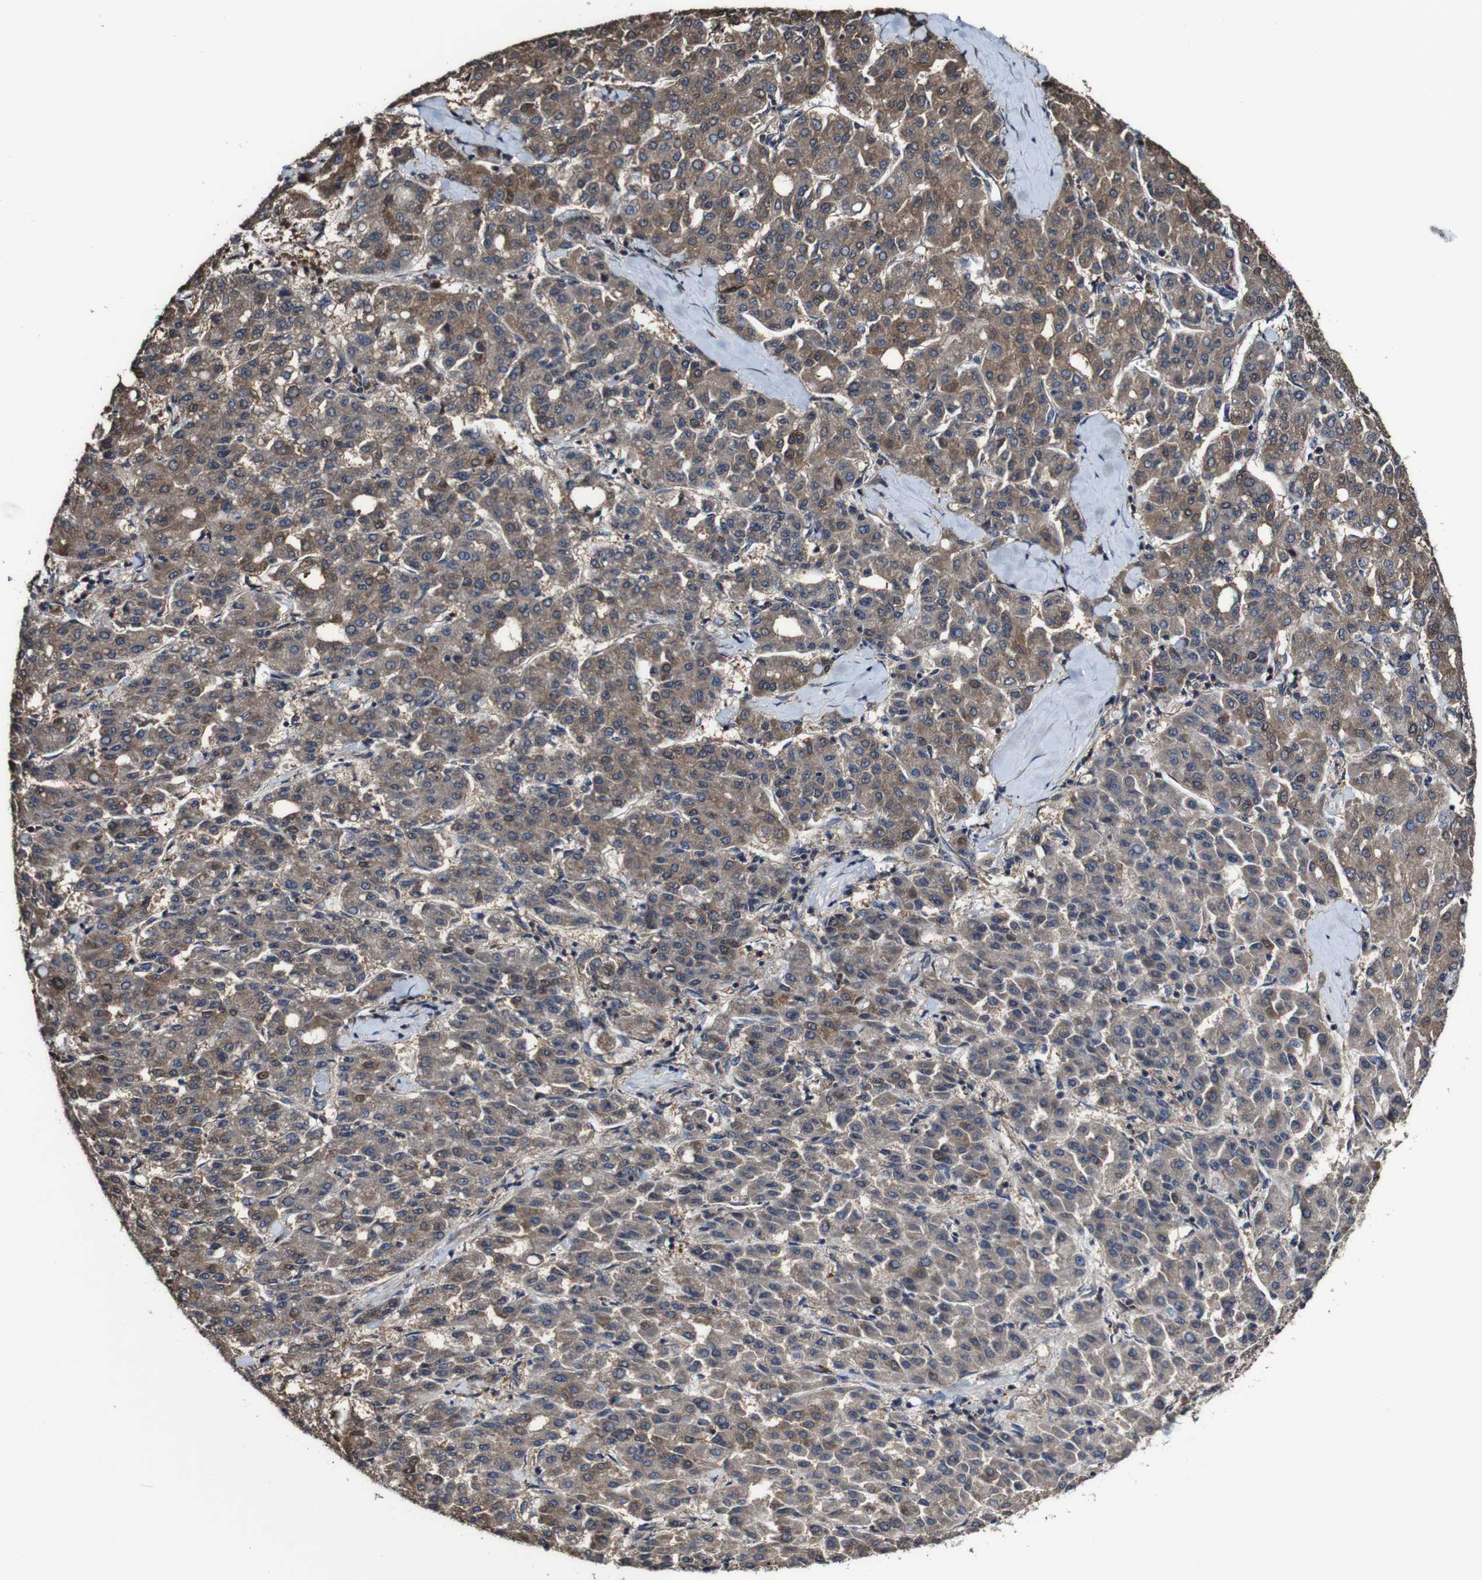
{"staining": {"intensity": "moderate", "quantity": ">75%", "location": "cytoplasmic/membranous"}, "tissue": "liver cancer", "cell_type": "Tumor cells", "image_type": "cancer", "snomed": [{"axis": "morphology", "description": "Carcinoma, Hepatocellular, NOS"}, {"axis": "topography", "description": "Liver"}], "caption": "Liver cancer (hepatocellular carcinoma) was stained to show a protein in brown. There is medium levels of moderate cytoplasmic/membranous positivity in about >75% of tumor cells. (DAB IHC, brown staining for protein, blue staining for nuclei).", "gene": "PTPRR", "patient": {"sex": "male", "age": 65}}